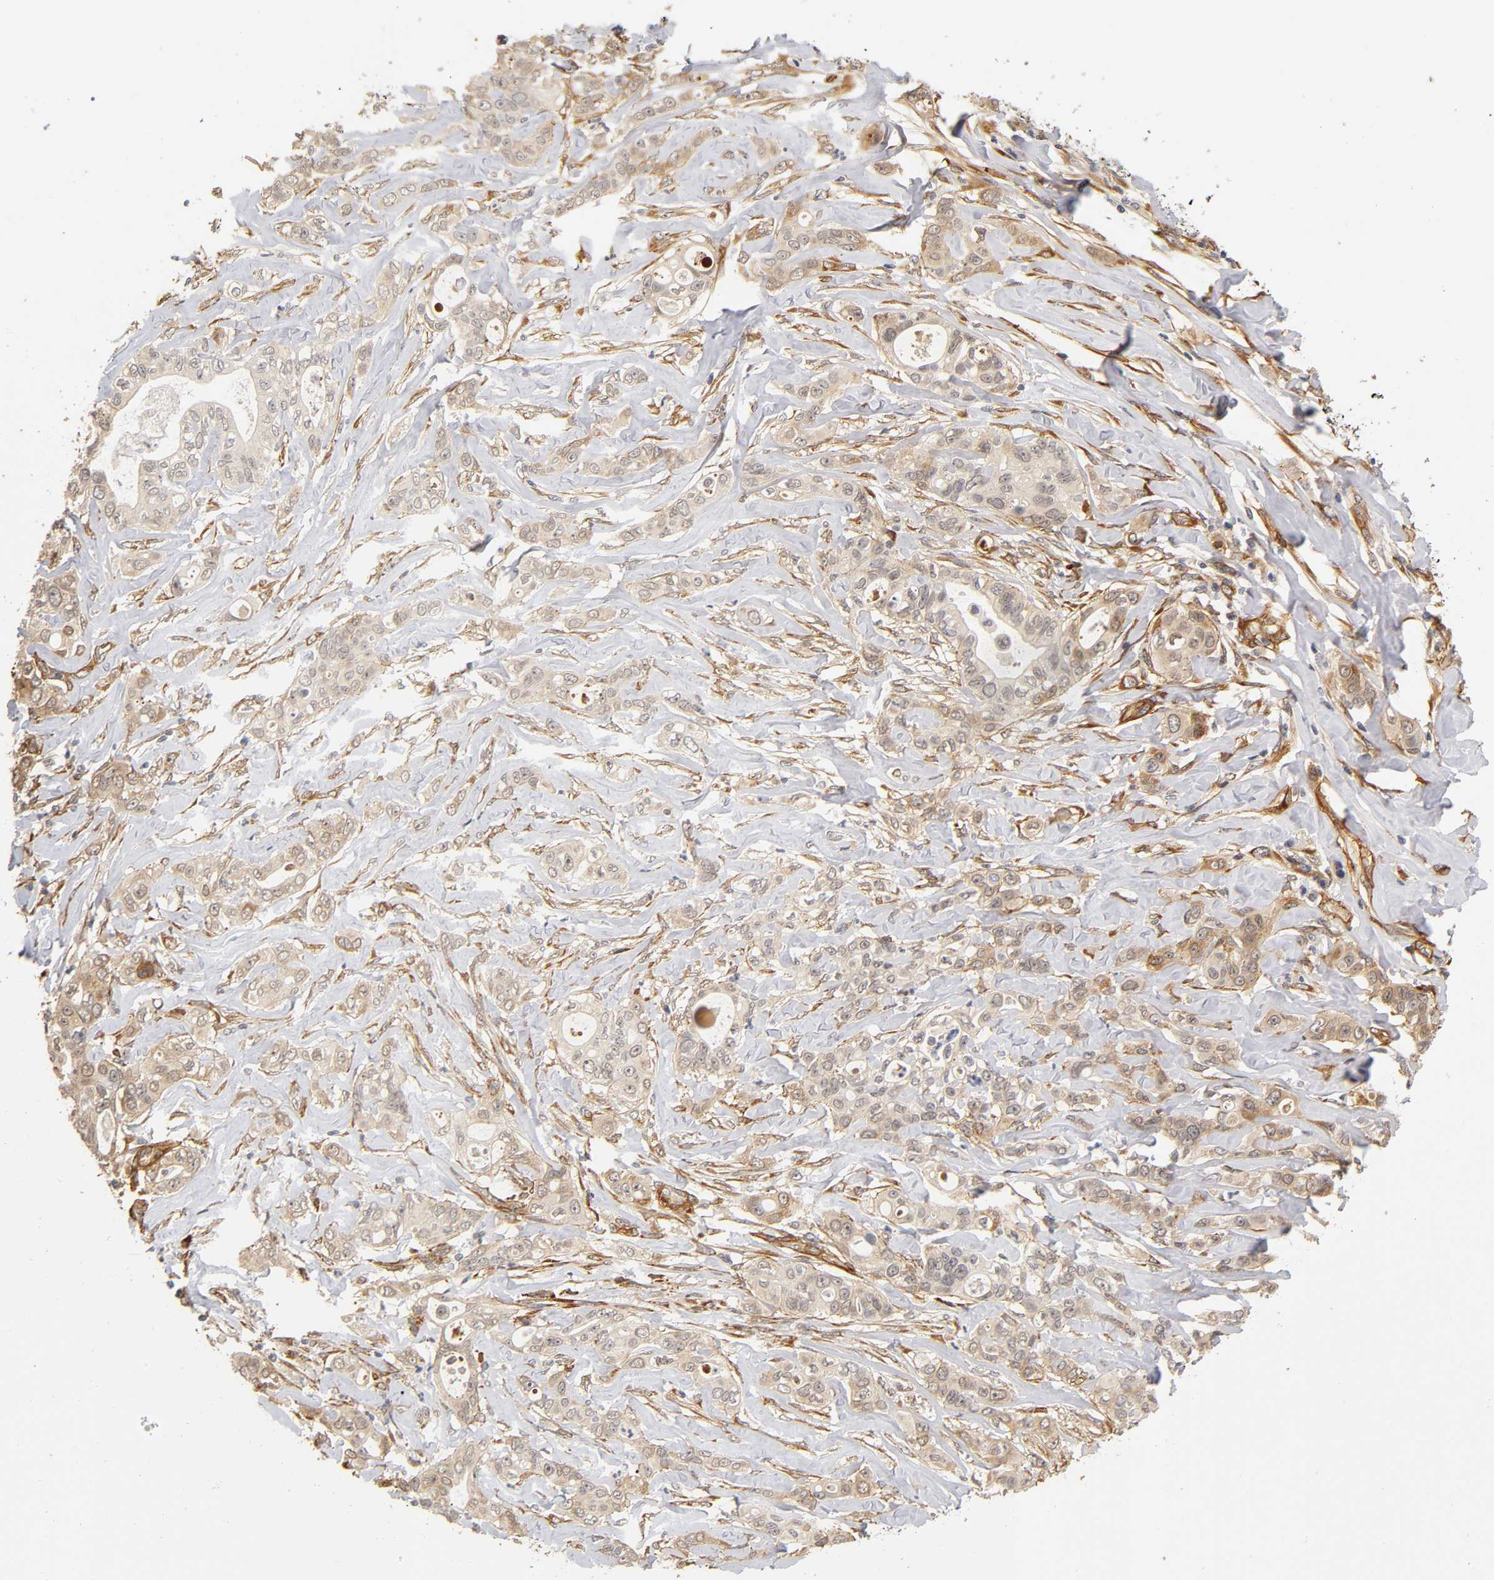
{"staining": {"intensity": "weak", "quantity": "25%-75%", "location": "cytoplasmic/membranous"}, "tissue": "liver cancer", "cell_type": "Tumor cells", "image_type": "cancer", "snomed": [{"axis": "morphology", "description": "Cholangiocarcinoma"}, {"axis": "topography", "description": "Liver"}], "caption": "Weak cytoplasmic/membranous positivity for a protein is identified in about 25%-75% of tumor cells of liver cholangiocarcinoma using immunohistochemistry.", "gene": "LAMB1", "patient": {"sex": "female", "age": 67}}